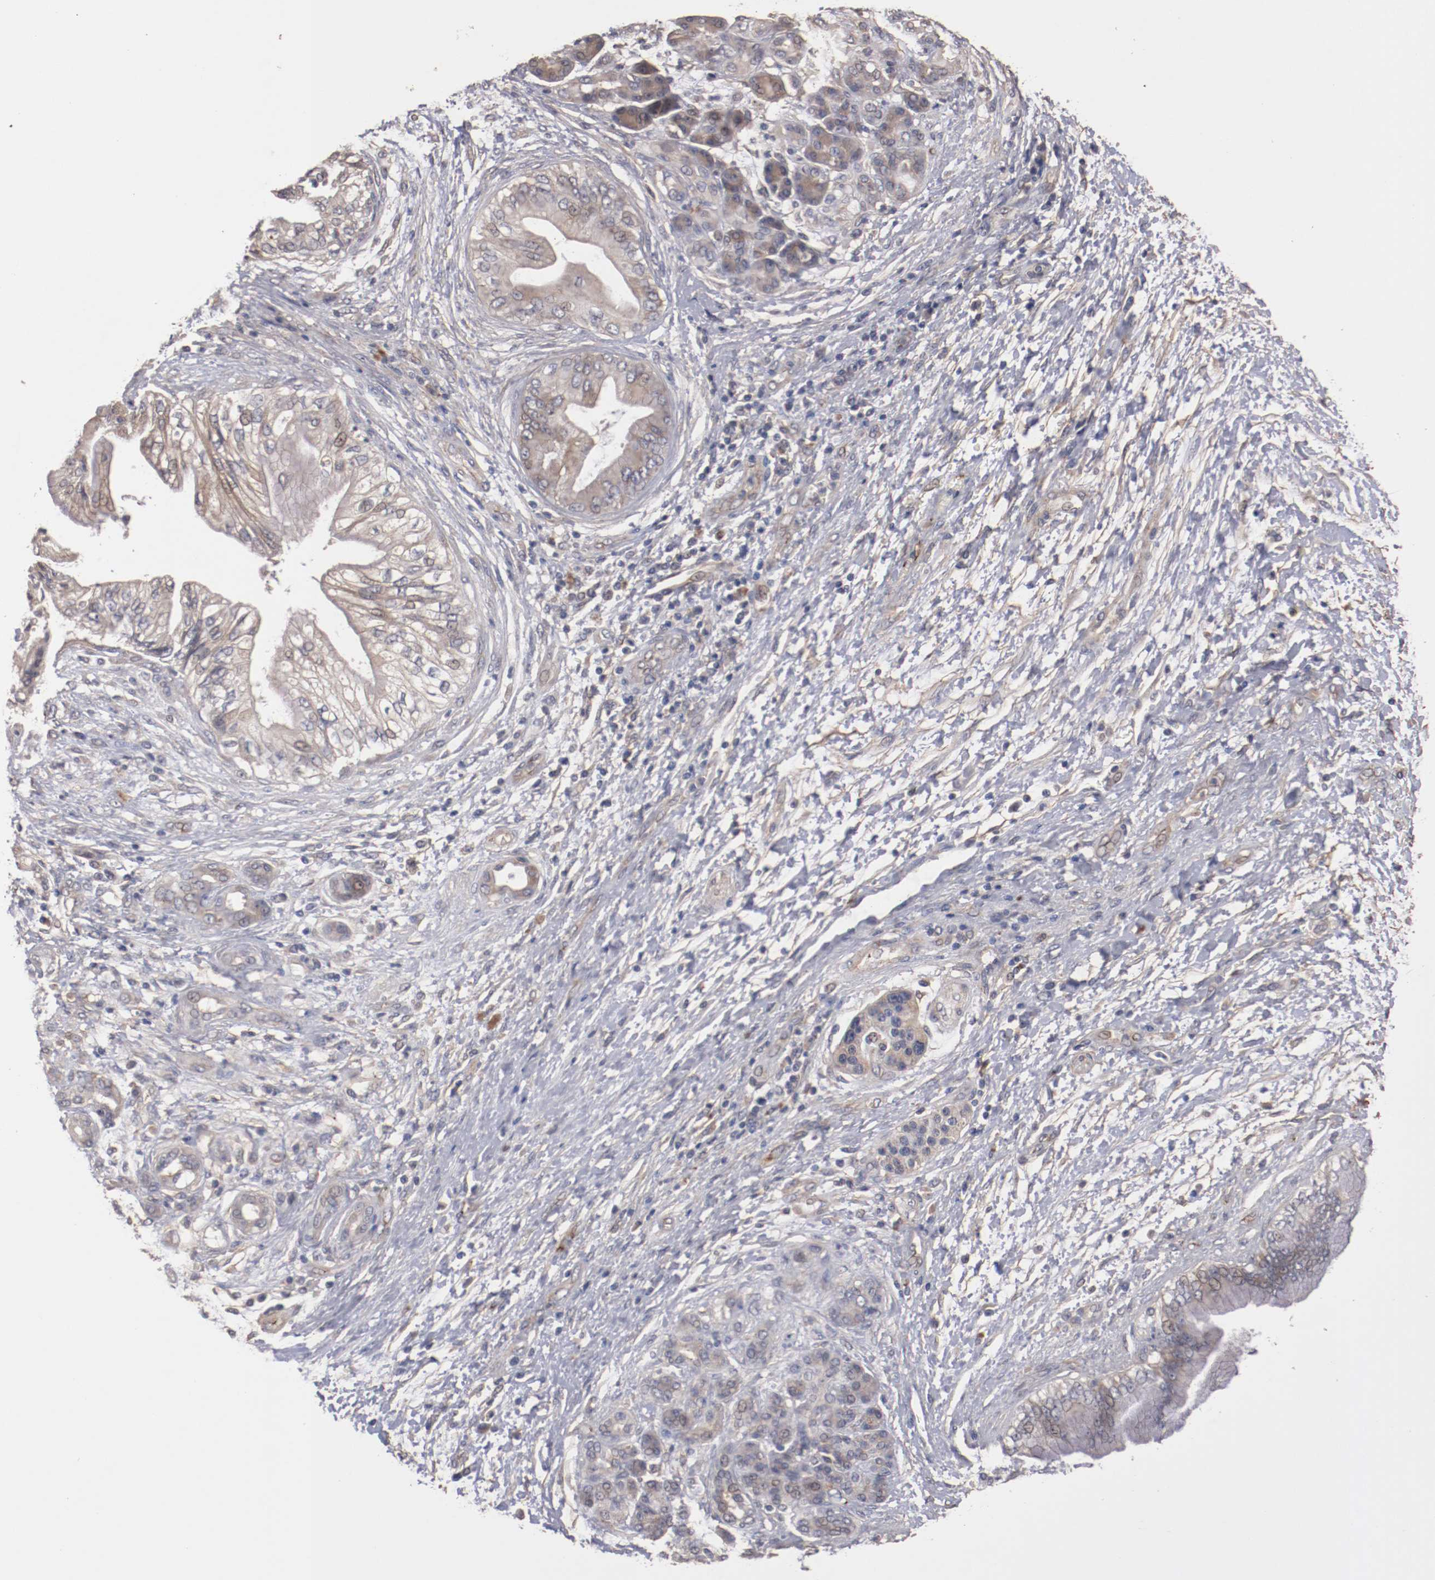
{"staining": {"intensity": "weak", "quantity": ">75%", "location": "cytoplasmic/membranous"}, "tissue": "pancreatic cancer", "cell_type": "Tumor cells", "image_type": "cancer", "snomed": [{"axis": "morphology", "description": "Adenocarcinoma, NOS"}, {"axis": "topography", "description": "Pancreas"}], "caption": "Immunohistochemistry (IHC) image of pancreatic adenocarcinoma stained for a protein (brown), which demonstrates low levels of weak cytoplasmic/membranous positivity in about >75% of tumor cells.", "gene": "DIPK2B", "patient": {"sex": "female", "age": 70}}